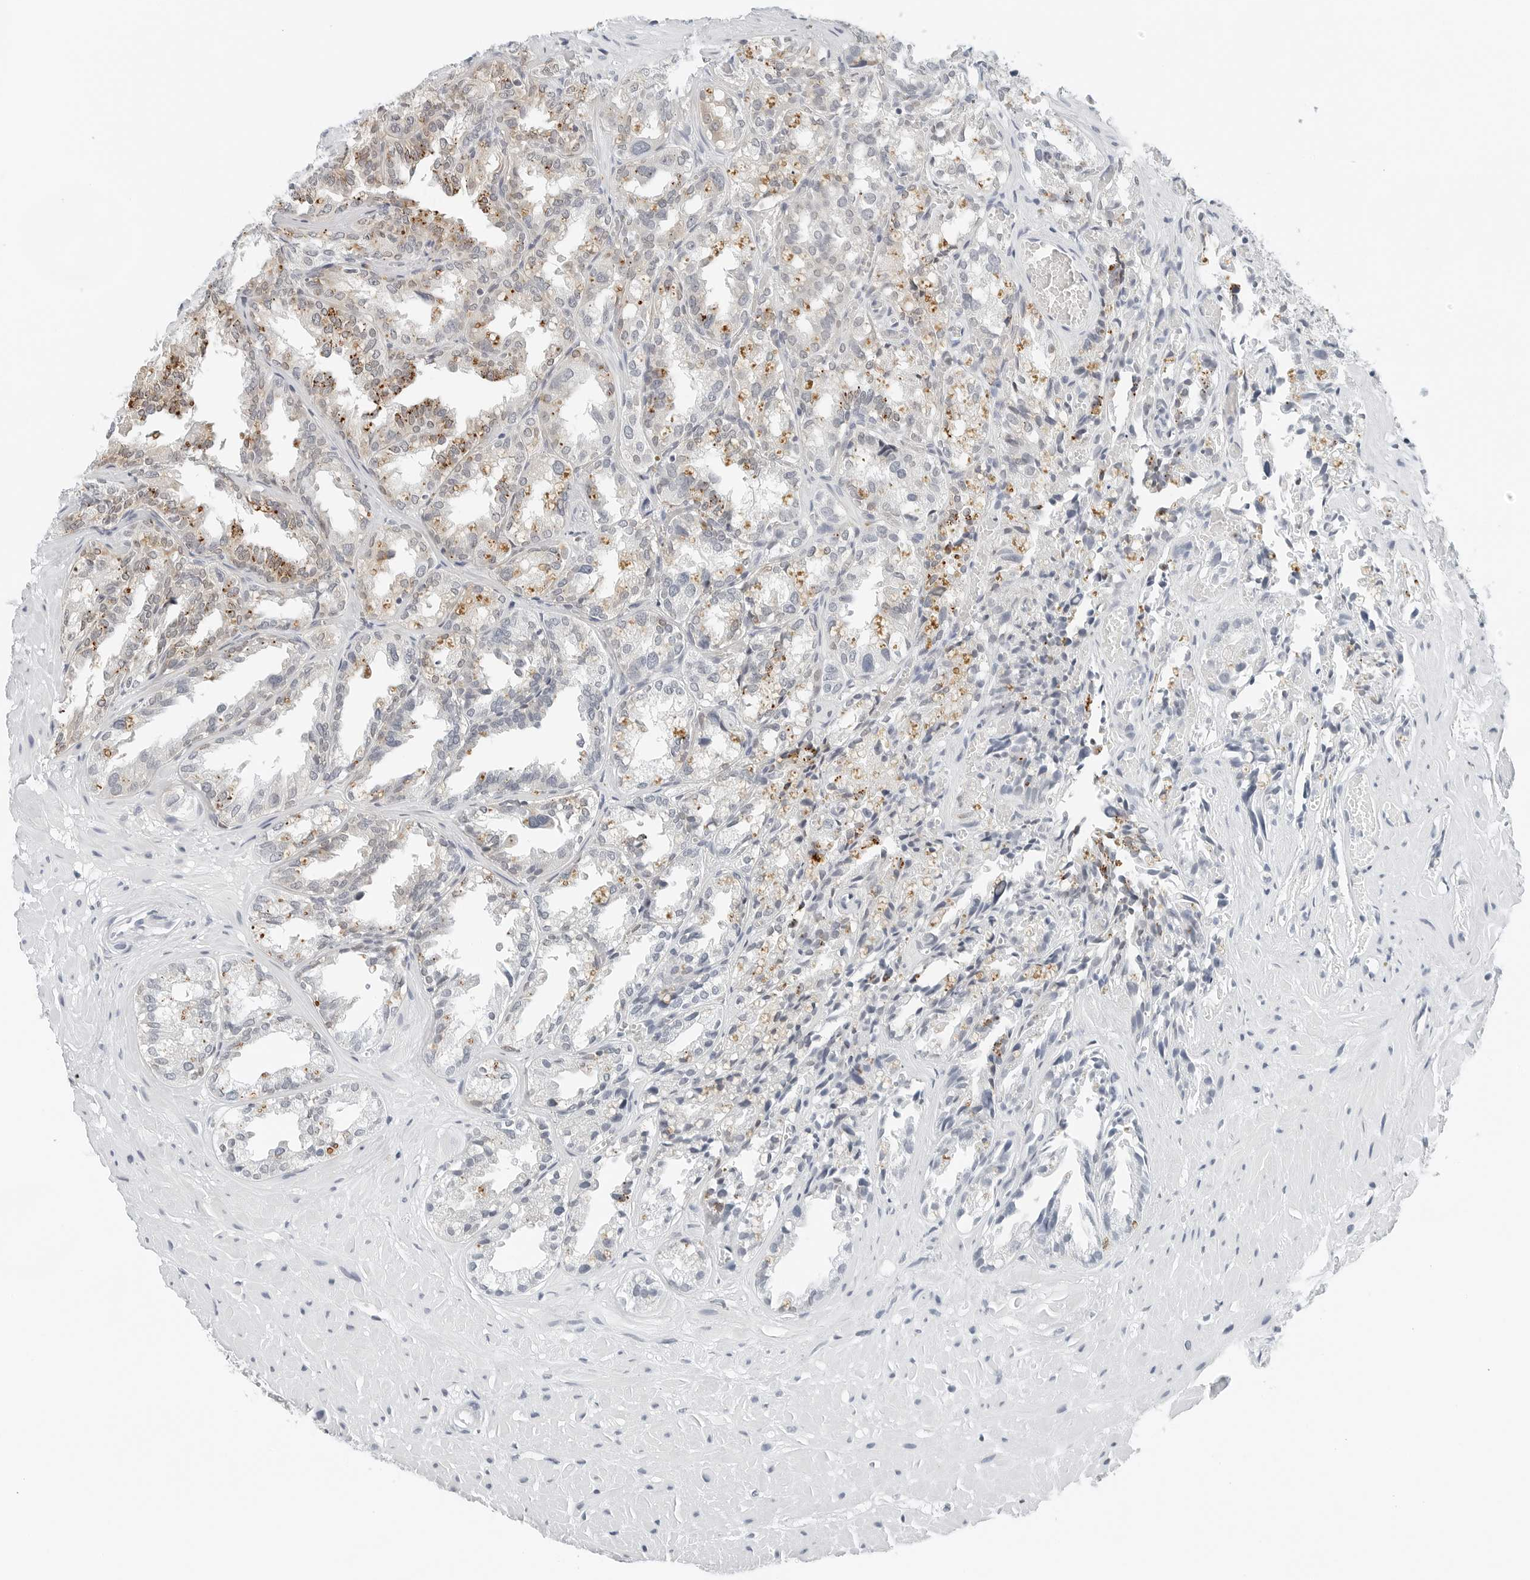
{"staining": {"intensity": "moderate", "quantity": "<25%", "location": "cytoplasmic/membranous"}, "tissue": "seminal vesicle", "cell_type": "Glandular cells", "image_type": "normal", "snomed": [{"axis": "morphology", "description": "Normal tissue, NOS"}, {"axis": "topography", "description": "Prostate"}, {"axis": "topography", "description": "Seminal veicle"}], "caption": "Immunohistochemical staining of unremarkable human seminal vesicle reveals low levels of moderate cytoplasmic/membranous staining in about <25% of glandular cells.", "gene": "P4HA2", "patient": {"sex": "male", "age": 51}}